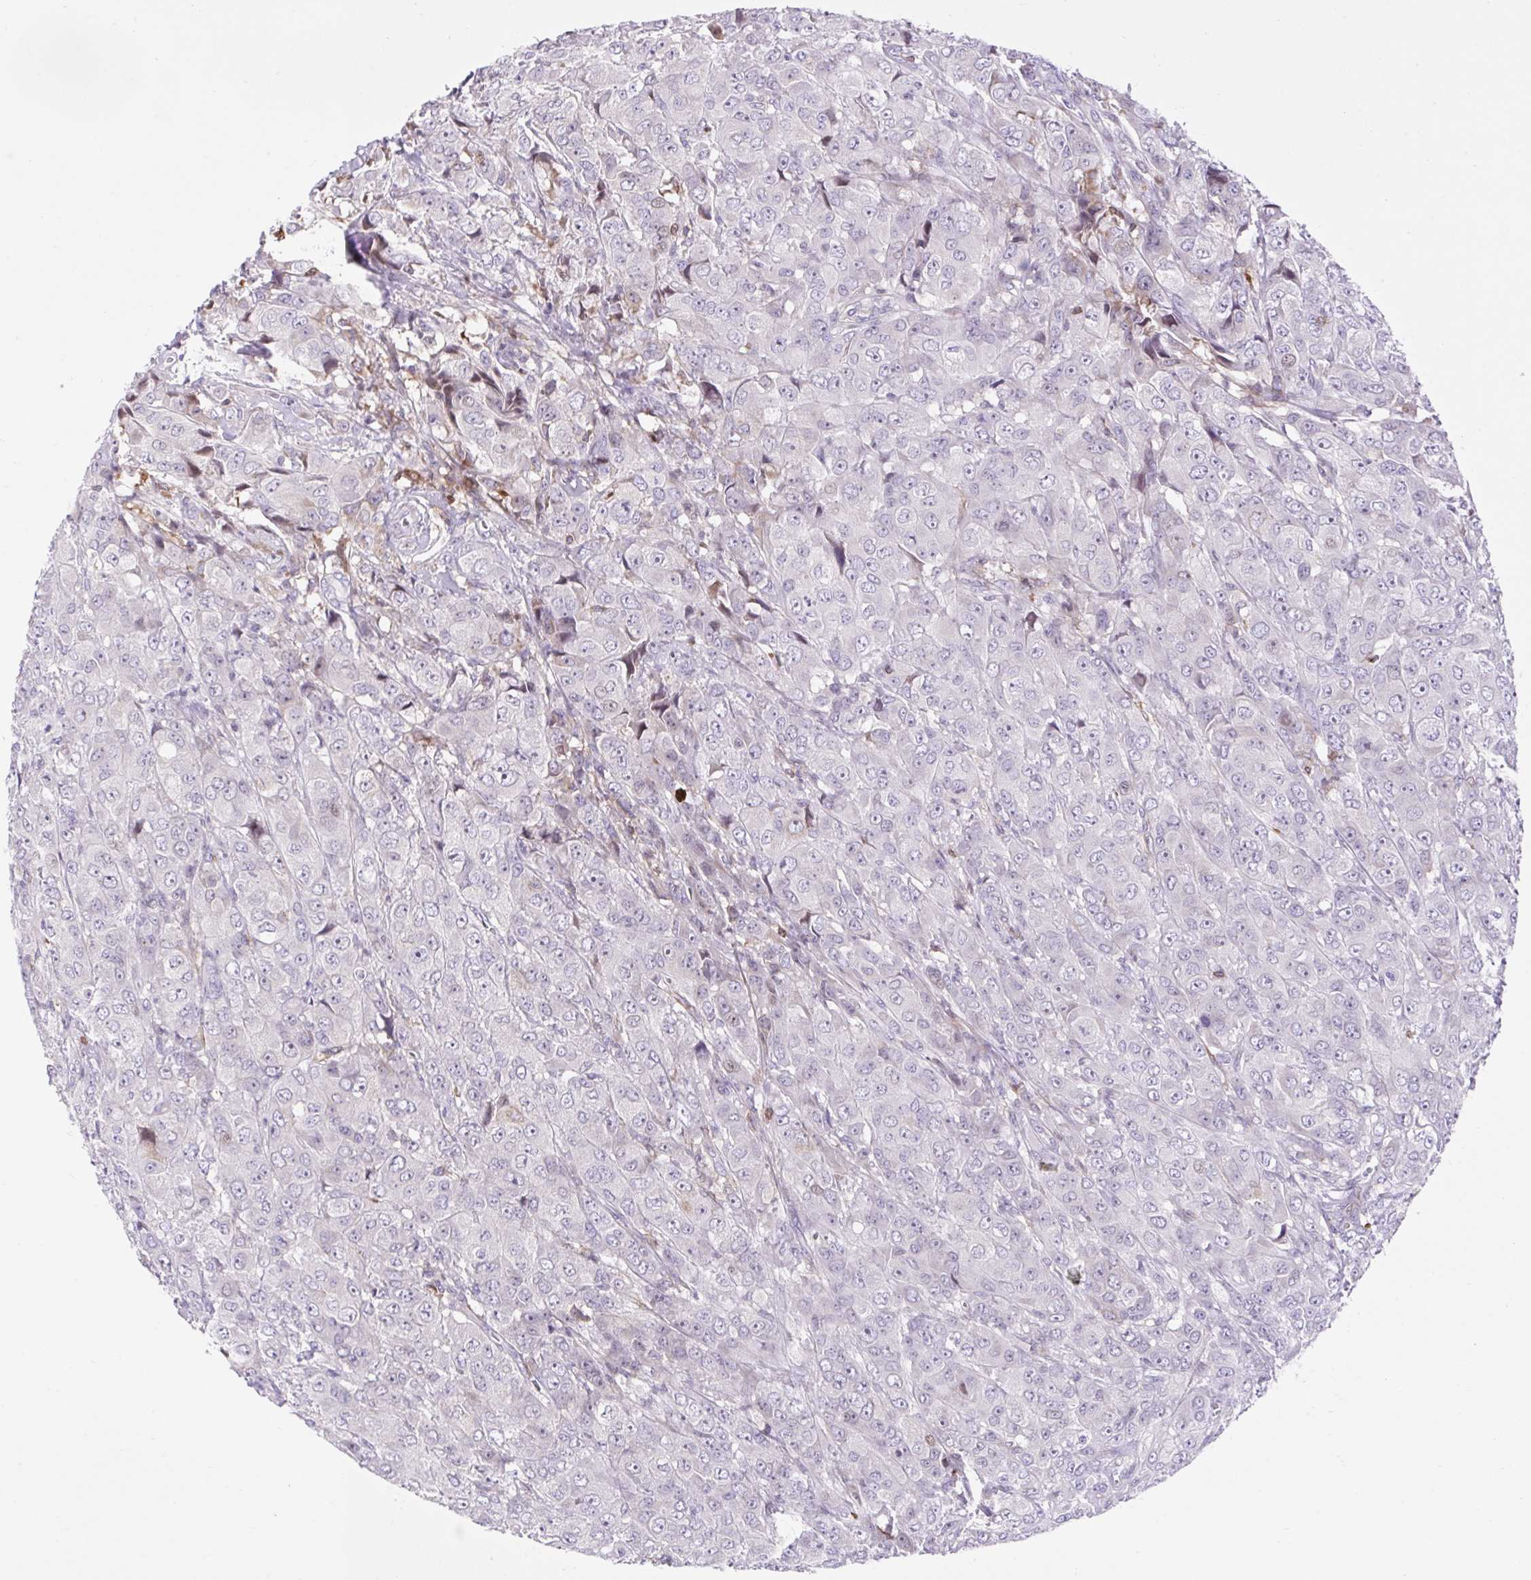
{"staining": {"intensity": "negative", "quantity": "none", "location": "none"}, "tissue": "breast cancer", "cell_type": "Tumor cells", "image_type": "cancer", "snomed": [{"axis": "morphology", "description": "Normal tissue, NOS"}, {"axis": "morphology", "description": "Duct carcinoma"}, {"axis": "topography", "description": "Breast"}], "caption": "A photomicrograph of human breast cancer is negative for staining in tumor cells.", "gene": "TPRG1", "patient": {"sex": "female", "age": 43}}